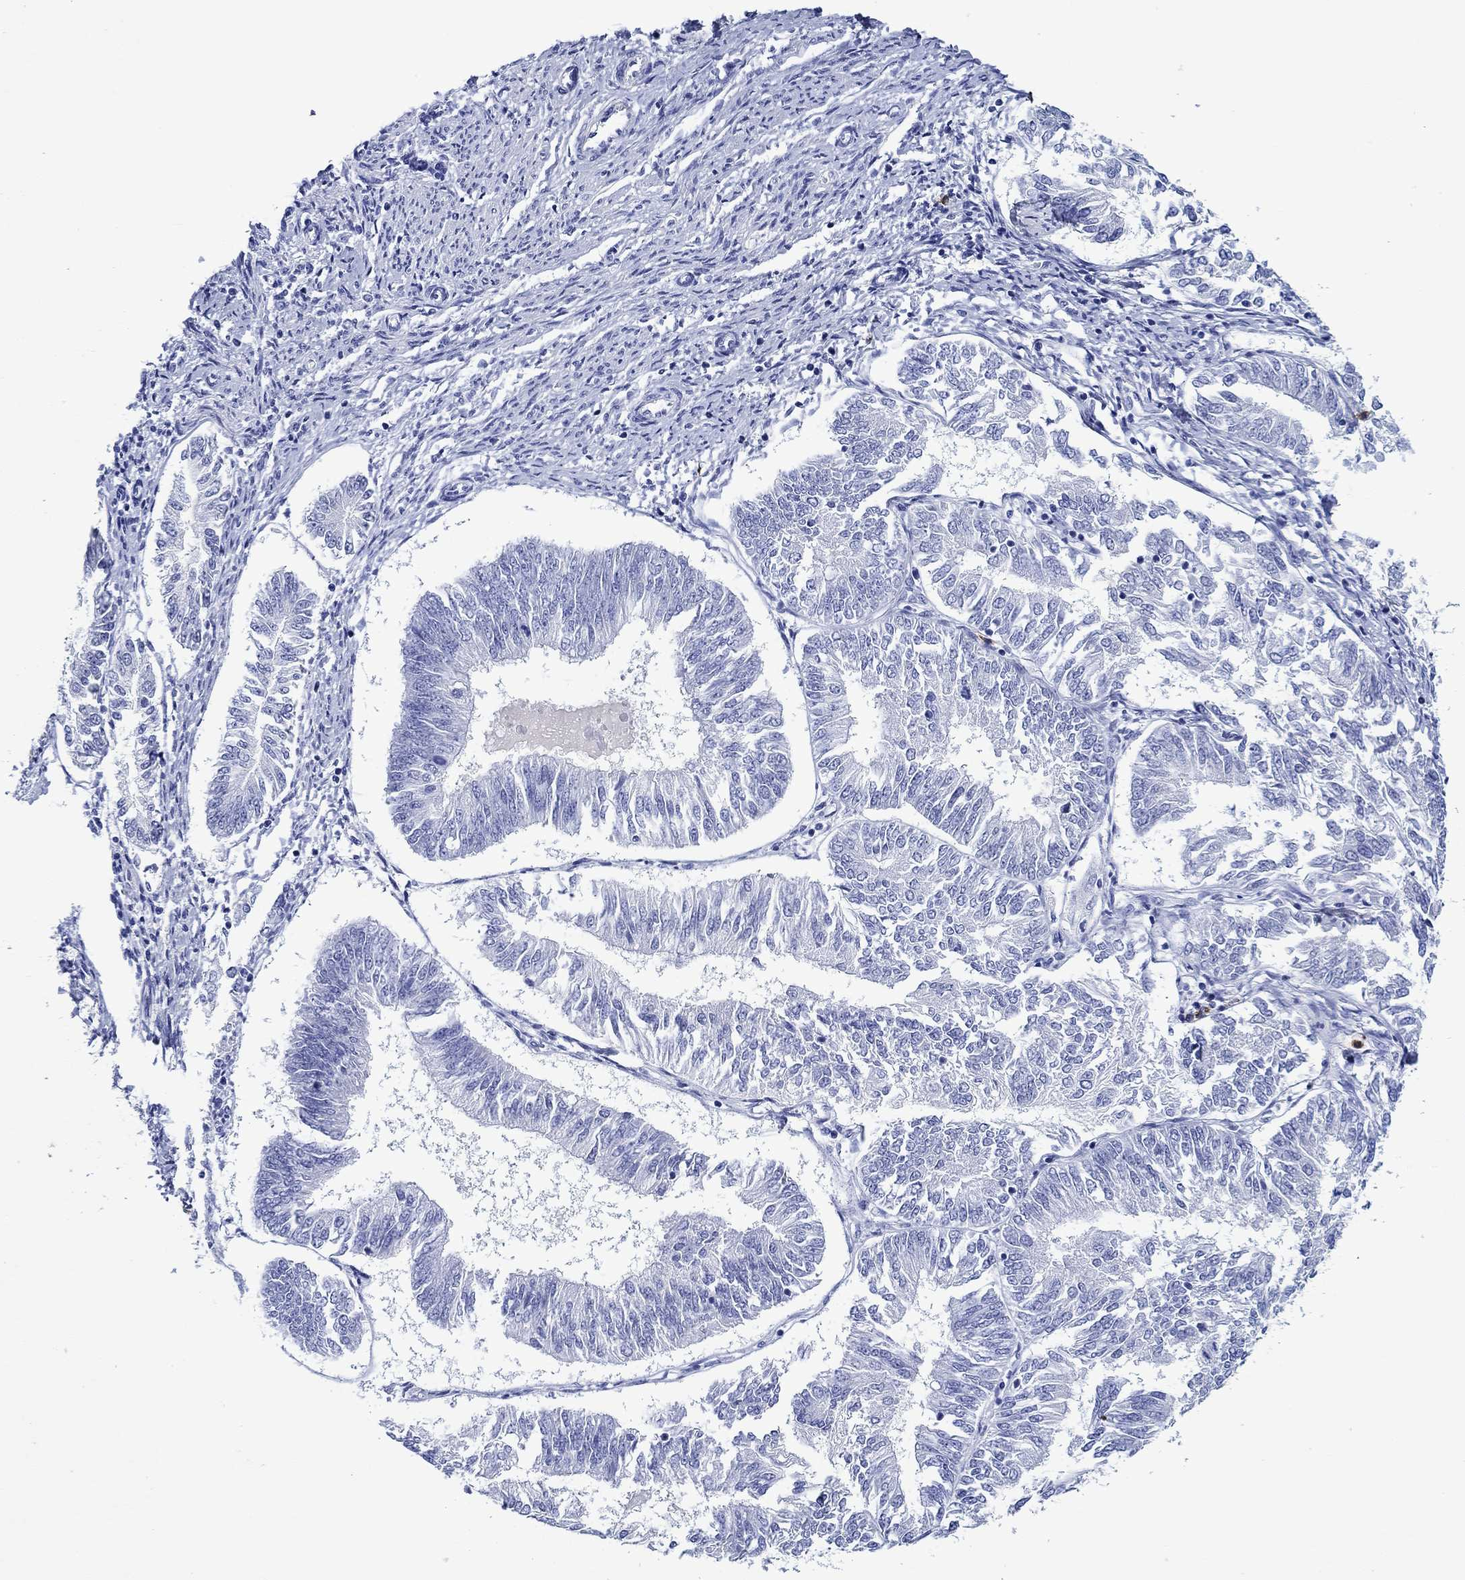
{"staining": {"intensity": "negative", "quantity": "none", "location": "none"}, "tissue": "endometrial cancer", "cell_type": "Tumor cells", "image_type": "cancer", "snomed": [{"axis": "morphology", "description": "Adenocarcinoma, NOS"}, {"axis": "topography", "description": "Endometrium"}], "caption": "An immunohistochemistry micrograph of endometrial cancer is shown. There is no staining in tumor cells of endometrial cancer.", "gene": "EPX", "patient": {"sex": "female", "age": 58}}